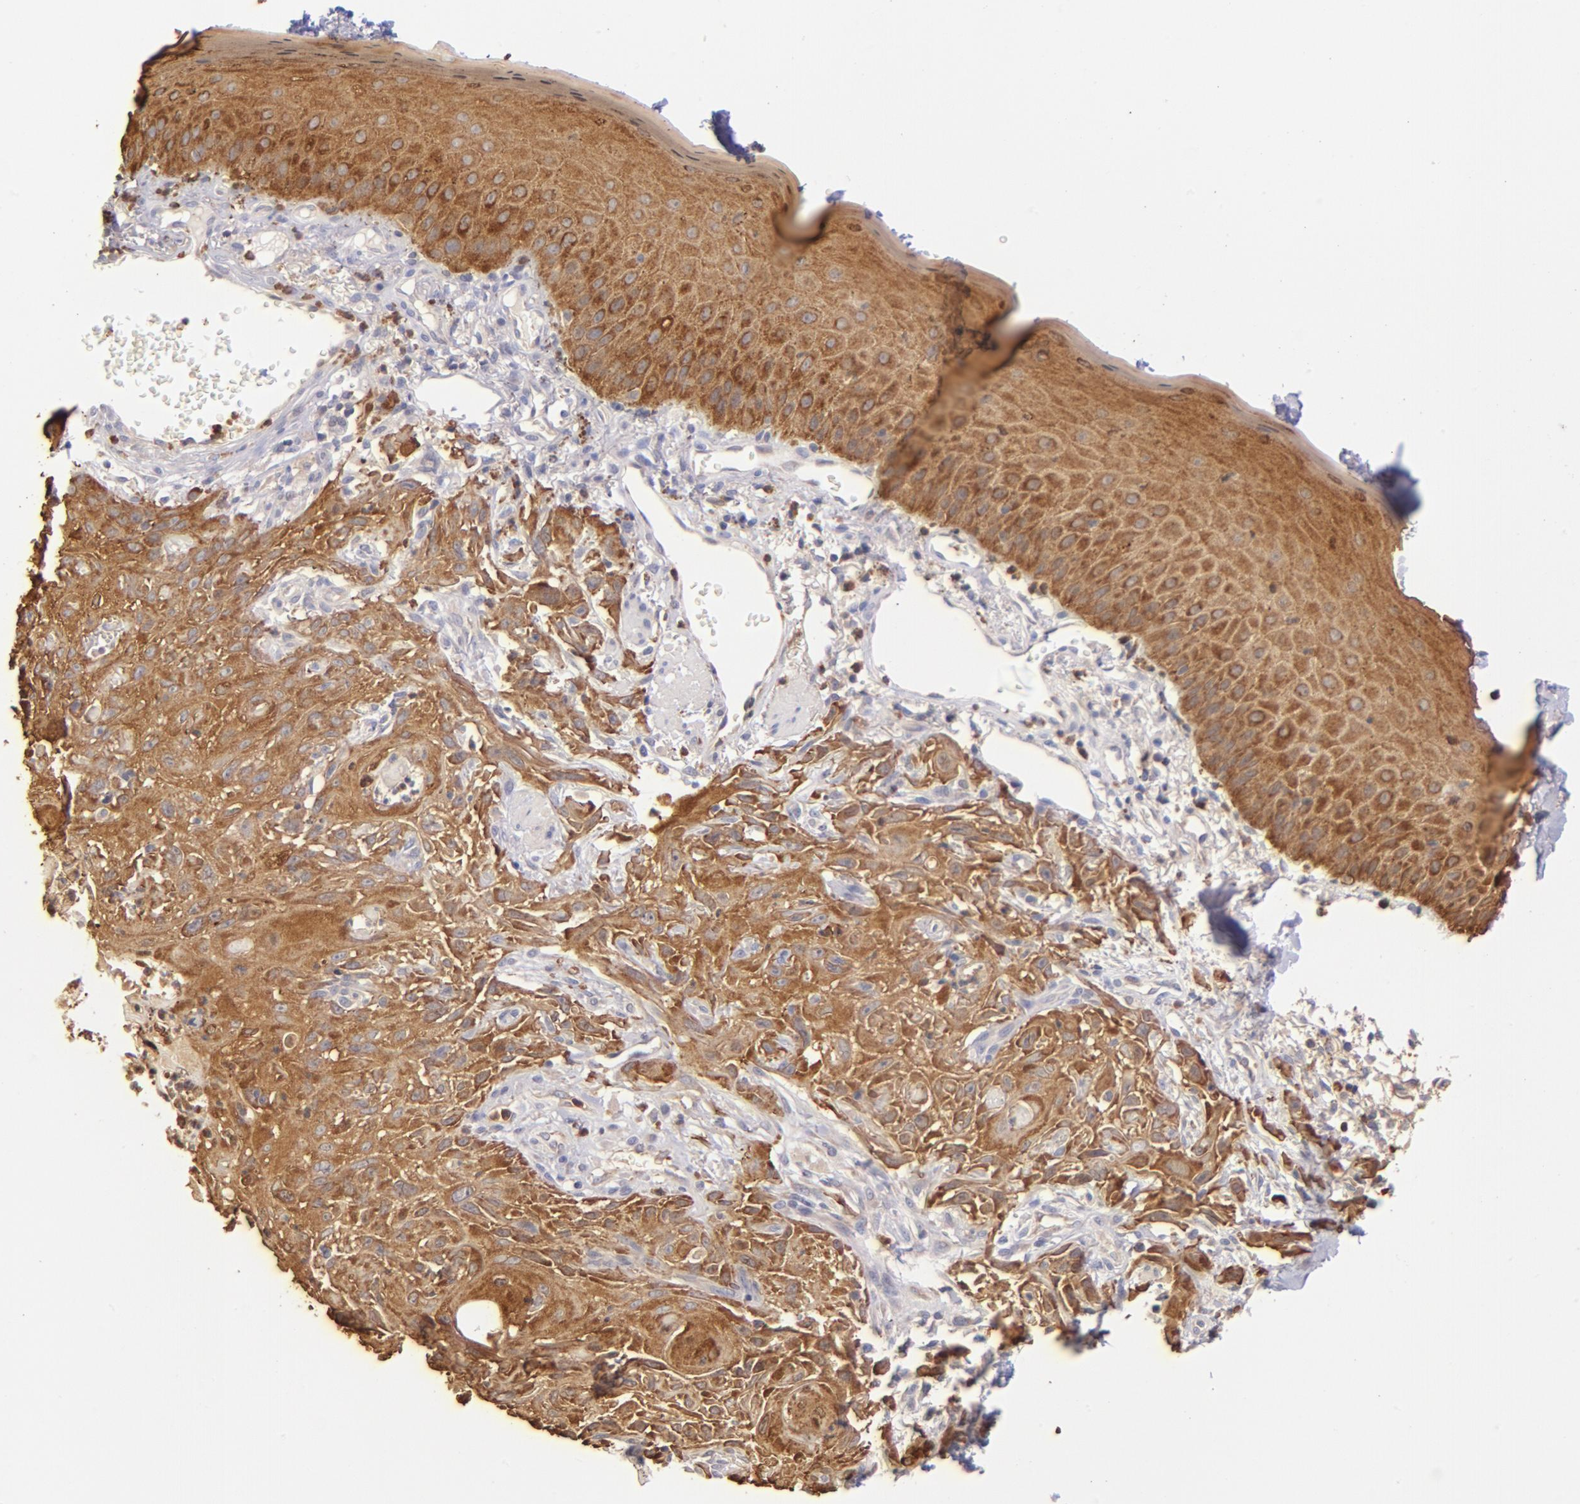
{"staining": {"intensity": "strong", "quantity": ">75%", "location": "cytoplasmic/membranous,nuclear"}, "tissue": "skin cancer", "cell_type": "Tumor cells", "image_type": "cancer", "snomed": [{"axis": "morphology", "description": "Squamous cell carcinoma, NOS"}, {"axis": "topography", "description": "Skin"}], "caption": "An IHC image of neoplastic tissue is shown. Protein staining in brown labels strong cytoplasmic/membranous and nuclear positivity in squamous cell carcinoma (skin) within tumor cells.", "gene": "YWHAB", "patient": {"sex": "female", "age": 59}}